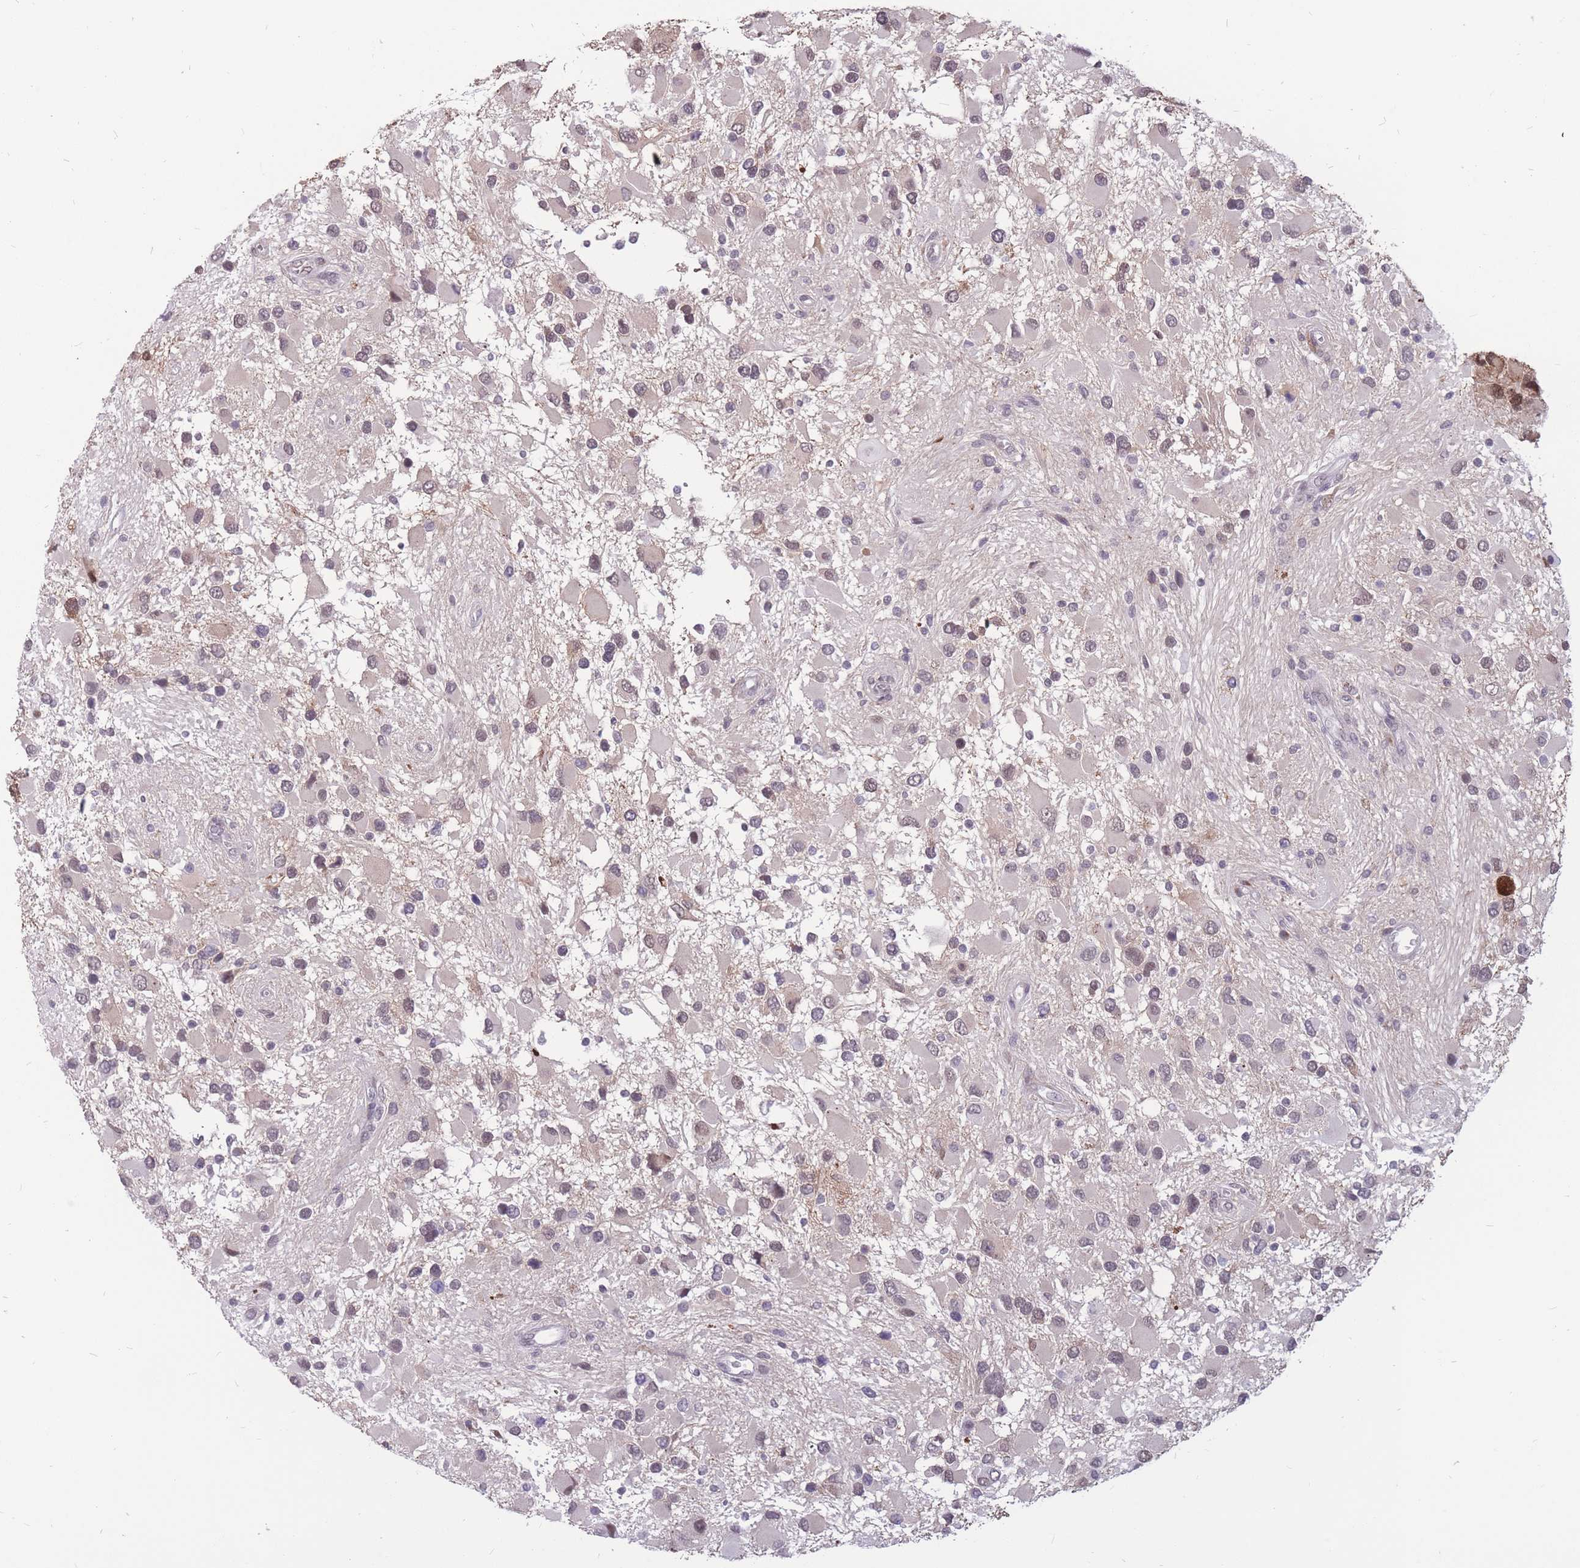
{"staining": {"intensity": "weak", "quantity": "<25%", "location": "nuclear"}, "tissue": "glioma", "cell_type": "Tumor cells", "image_type": "cancer", "snomed": [{"axis": "morphology", "description": "Glioma, malignant, High grade"}, {"axis": "topography", "description": "Brain"}], "caption": "Immunohistochemistry micrograph of human glioma stained for a protein (brown), which demonstrates no expression in tumor cells.", "gene": "ADD2", "patient": {"sex": "male", "age": 53}}